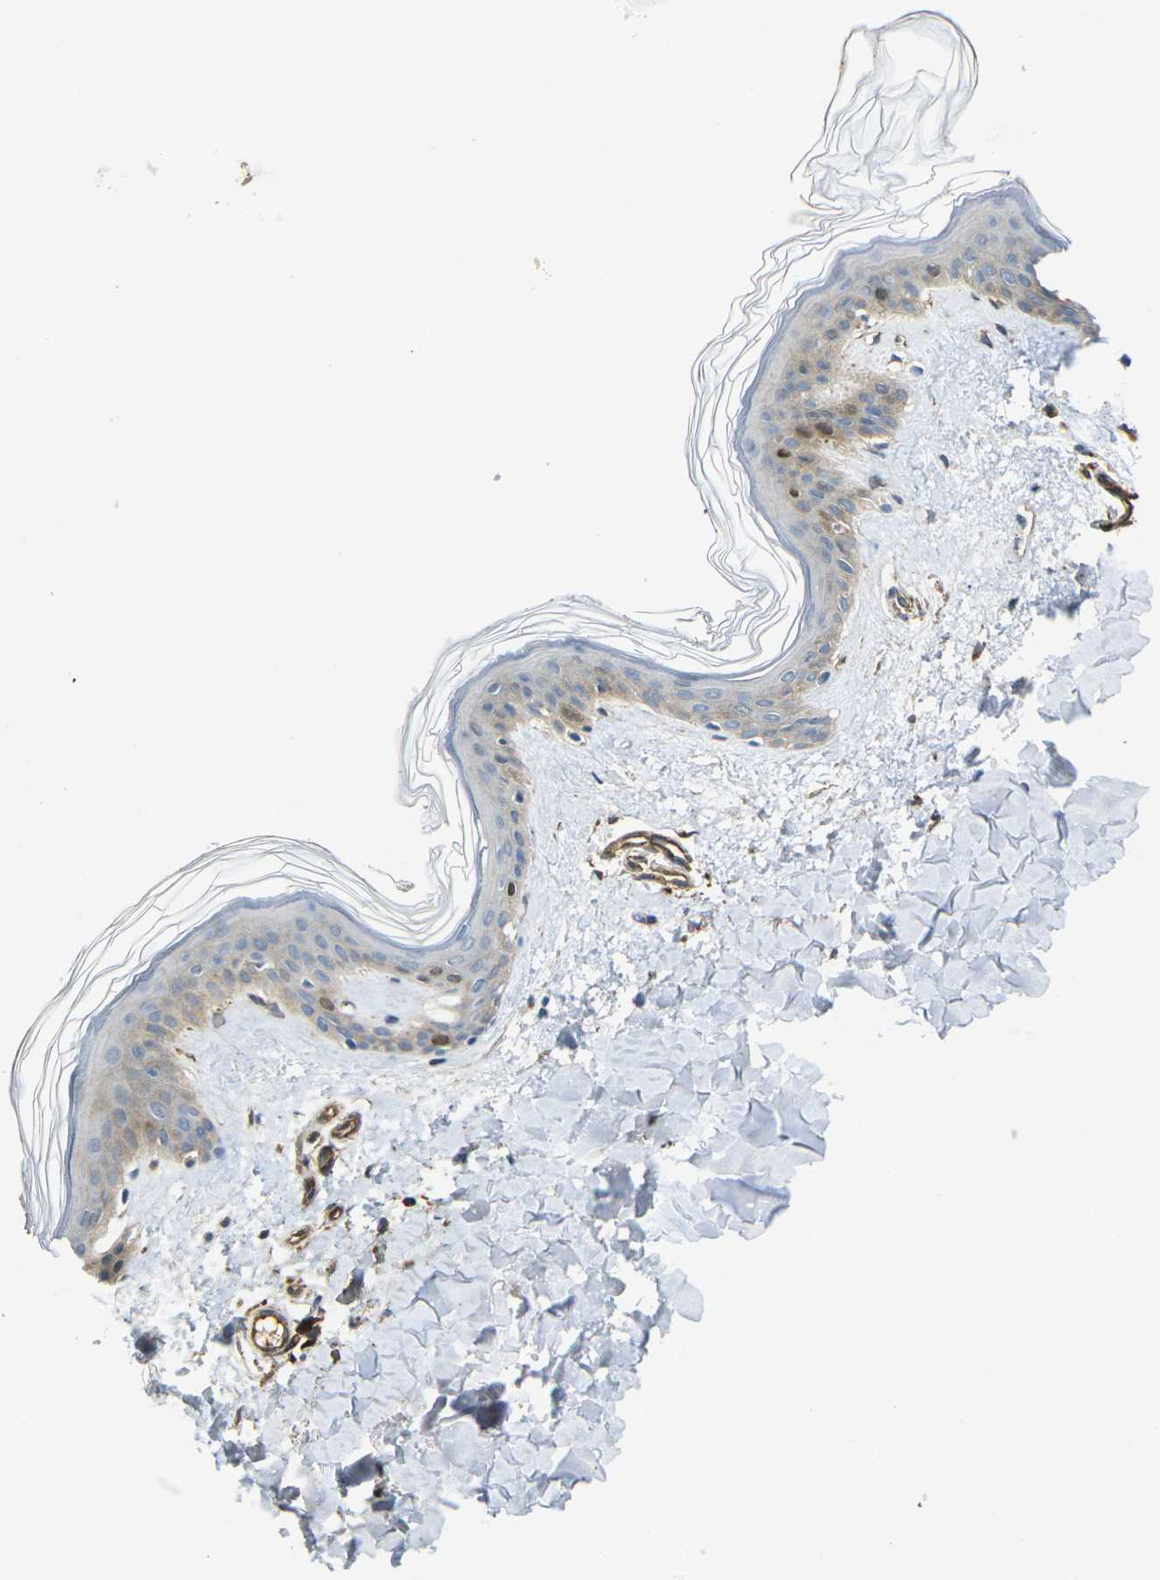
{"staining": {"intensity": "moderate", "quantity": ">75%", "location": "cytoplasmic/membranous"}, "tissue": "skin", "cell_type": "Fibroblasts", "image_type": "normal", "snomed": [{"axis": "morphology", "description": "Normal tissue, NOS"}, {"axis": "topography", "description": "Skin"}], "caption": "This photomicrograph reveals normal skin stained with IHC to label a protein in brown. The cytoplasmic/membranous of fibroblasts show moderate positivity for the protein. Nuclei are counter-stained blue.", "gene": "ECE1", "patient": {"sex": "female", "age": 41}}